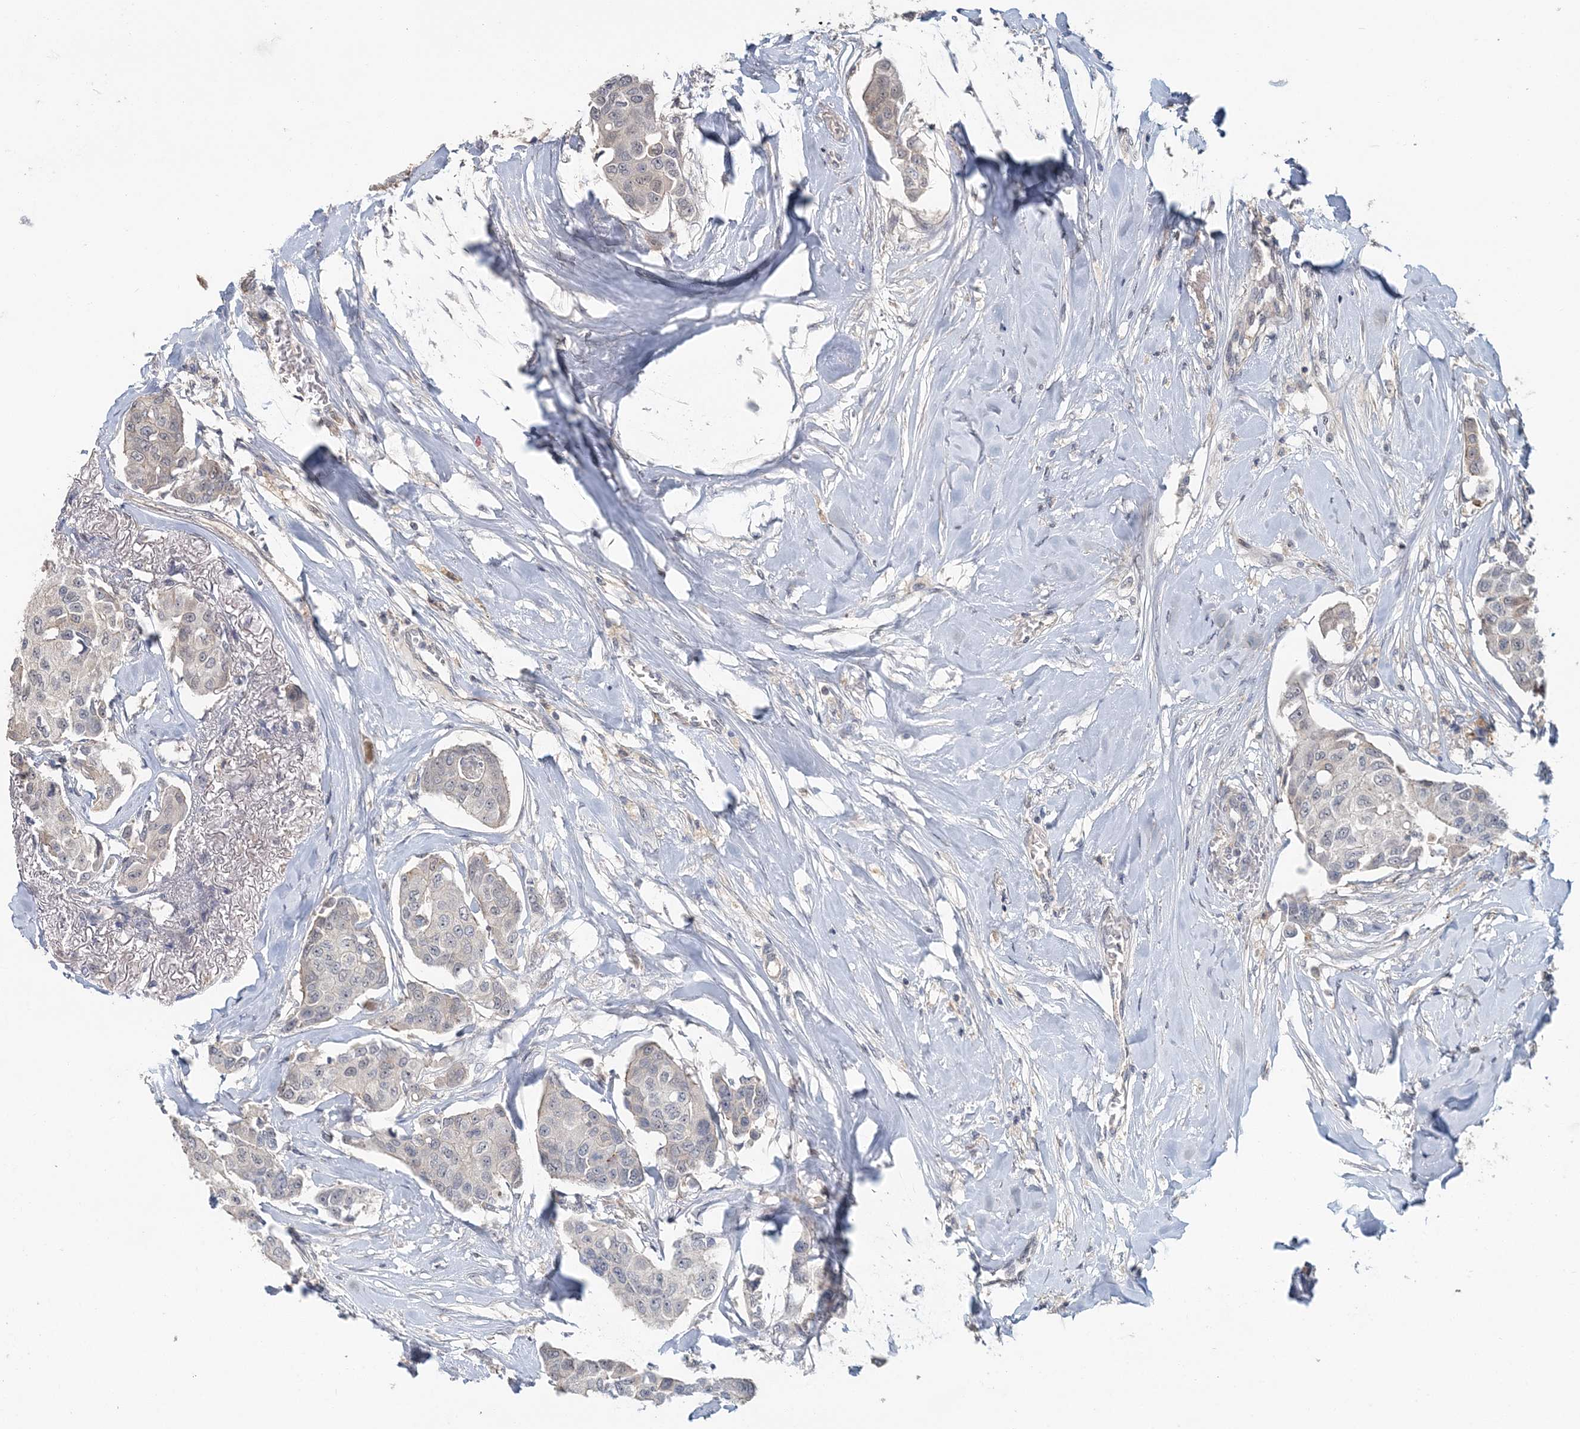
{"staining": {"intensity": "negative", "quantity": "none", "location": "none"}, "tissue": "breast cancer", "cell_type": "Tumor cells", "image_type": "cancer", "snomed": [{"axis": "morphology", "description": "Duct carcinoma"}, {"axis": "topography", "description": "Breast"}], "caption": "Photomicrograph shows no protein staining in tumor cells of breast cancer (invasive ductal carcinoma) tissue.", "gene": "RNF25", "patient": {"sex": "female", "age": 80}}